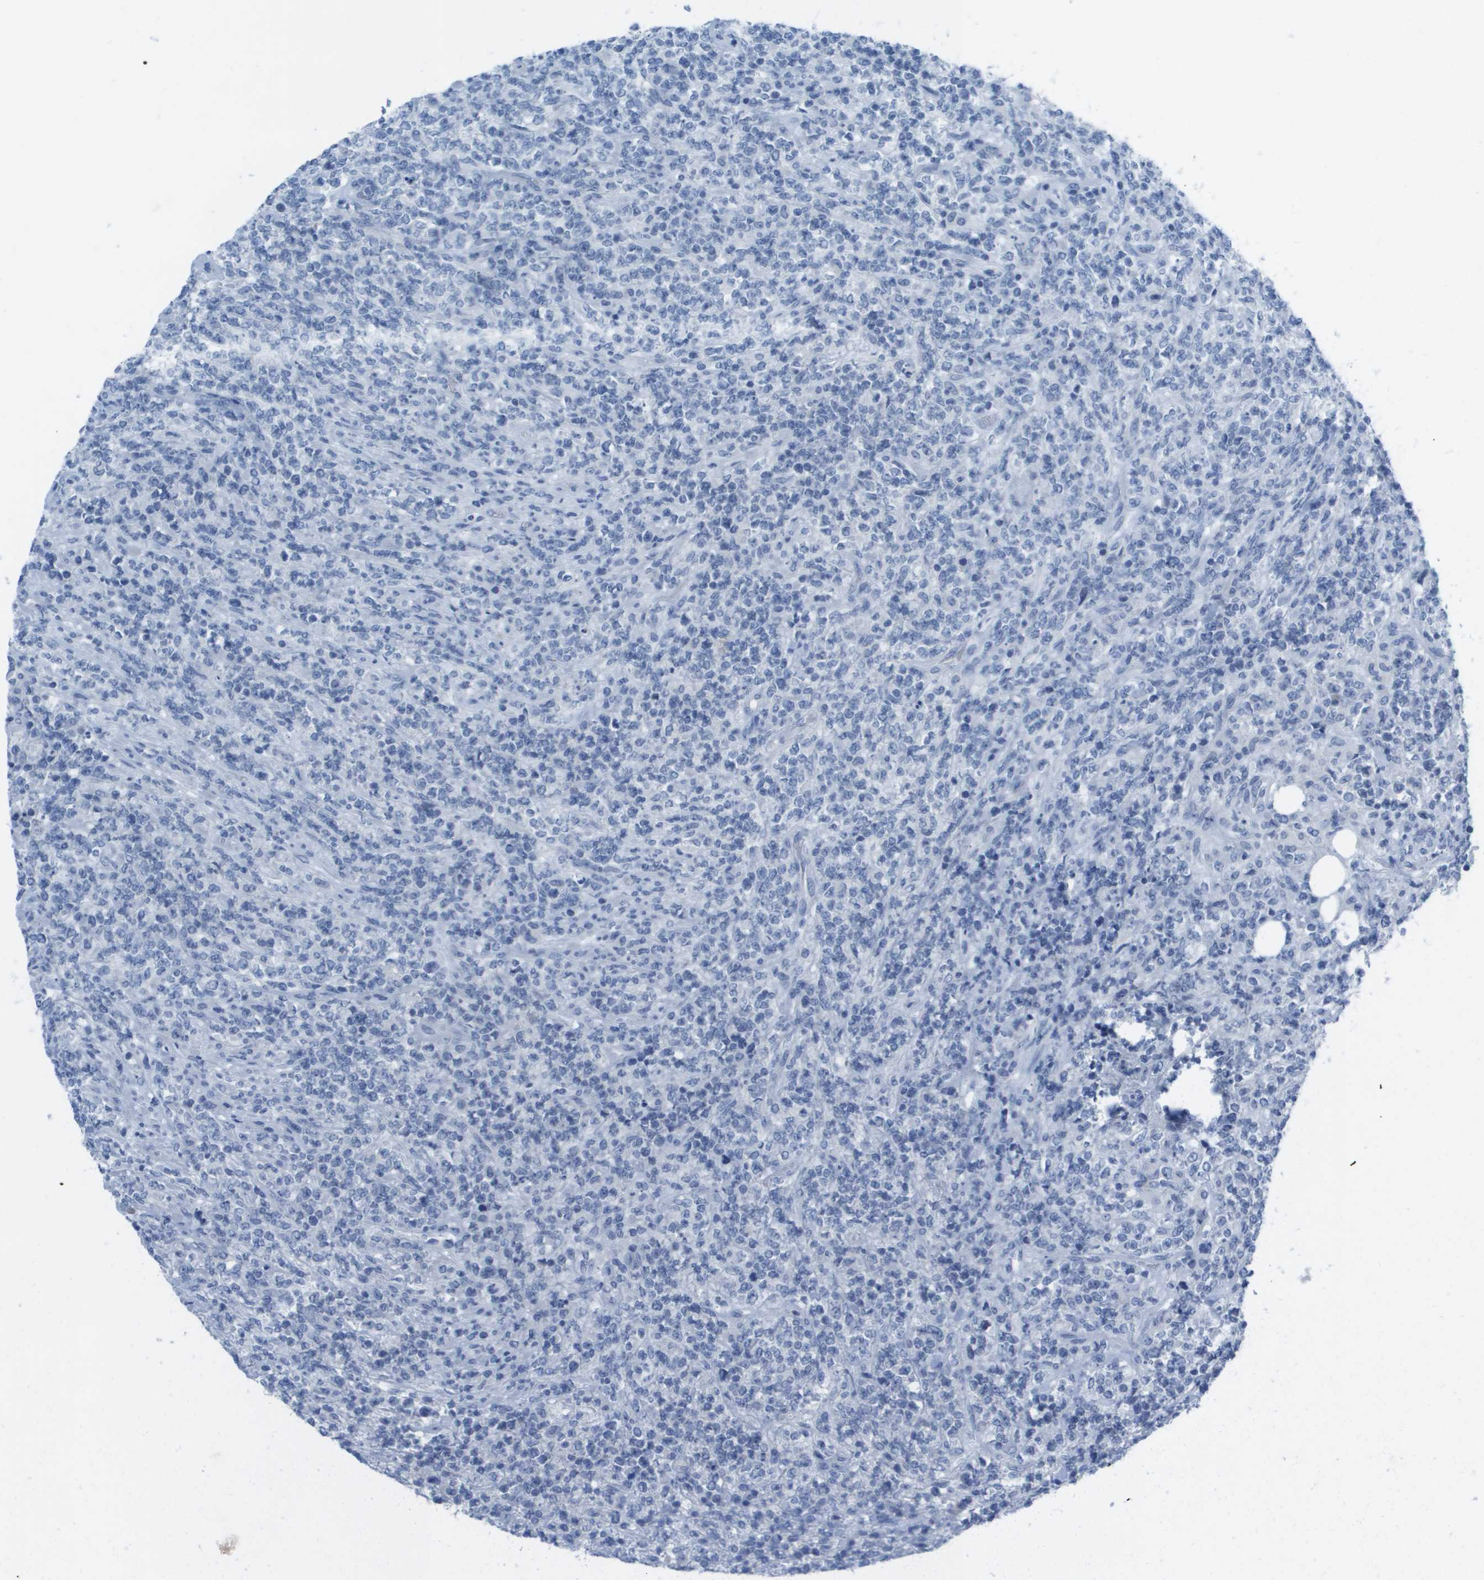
{"staining": {"intensity": "negative", "quantity": "none", "location": "none"}, "tissue": "lymphoma", "cell_type": "Tumor cells", "image_type": "cancer", "snomed": [{"axis": "morphology", "description": "Malignant lymphoma, non-Hodgkin's type, High grade"}, {"axis": "topography", "description": "Soft tissue"}], "caption": "High magnification brightfield microscopy of high-grade malignant lymphoma, non-Hodgkin's type stained with DAB (3,3'-diaminobenzidine) (brown) and counterstained with hematoxylin (blue): tumor cells show no significant expression.", "gene": "GPR18", "patient": {"sex": "male", "age": 18}}